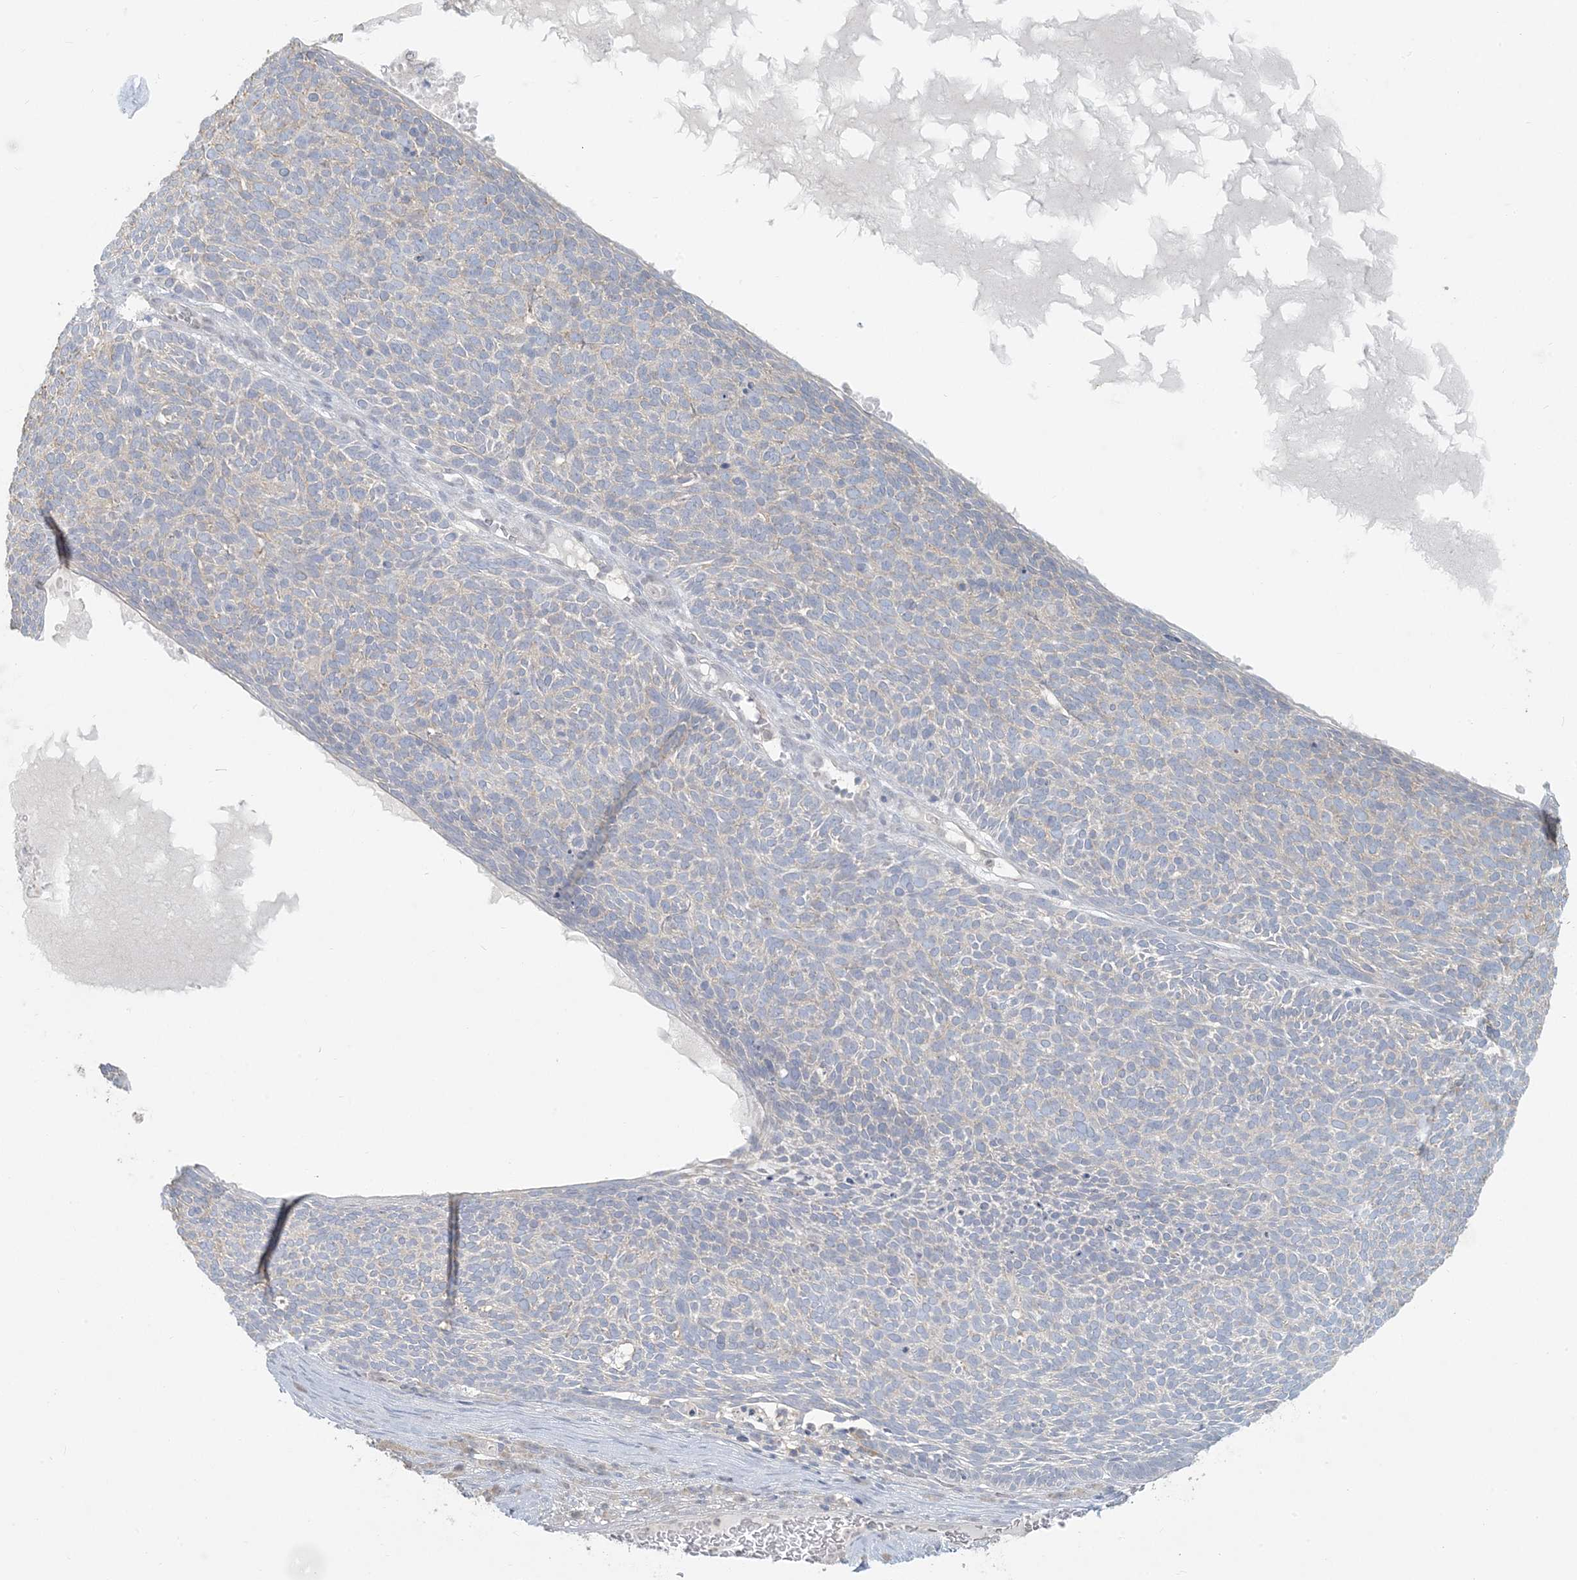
{"staining": {"intensity": "negative", "quantity": "none", "location": "none"}, "tissue": "skin cancer", "cell_type": "Tumor cells", "image_type": "cancer", "snomed": [{"axis": "morphology", "description": "Squamous cell carcinoma, NOS"}, {"axis": "topography", "description": "Skin"}], "caption": "Squamous cell carcinoma (skin) was stained to show a protein in brown. There is no significant expression in tumor cells.", "gene": "HACL1", "patient": {"sex": "female", "age": 90}}